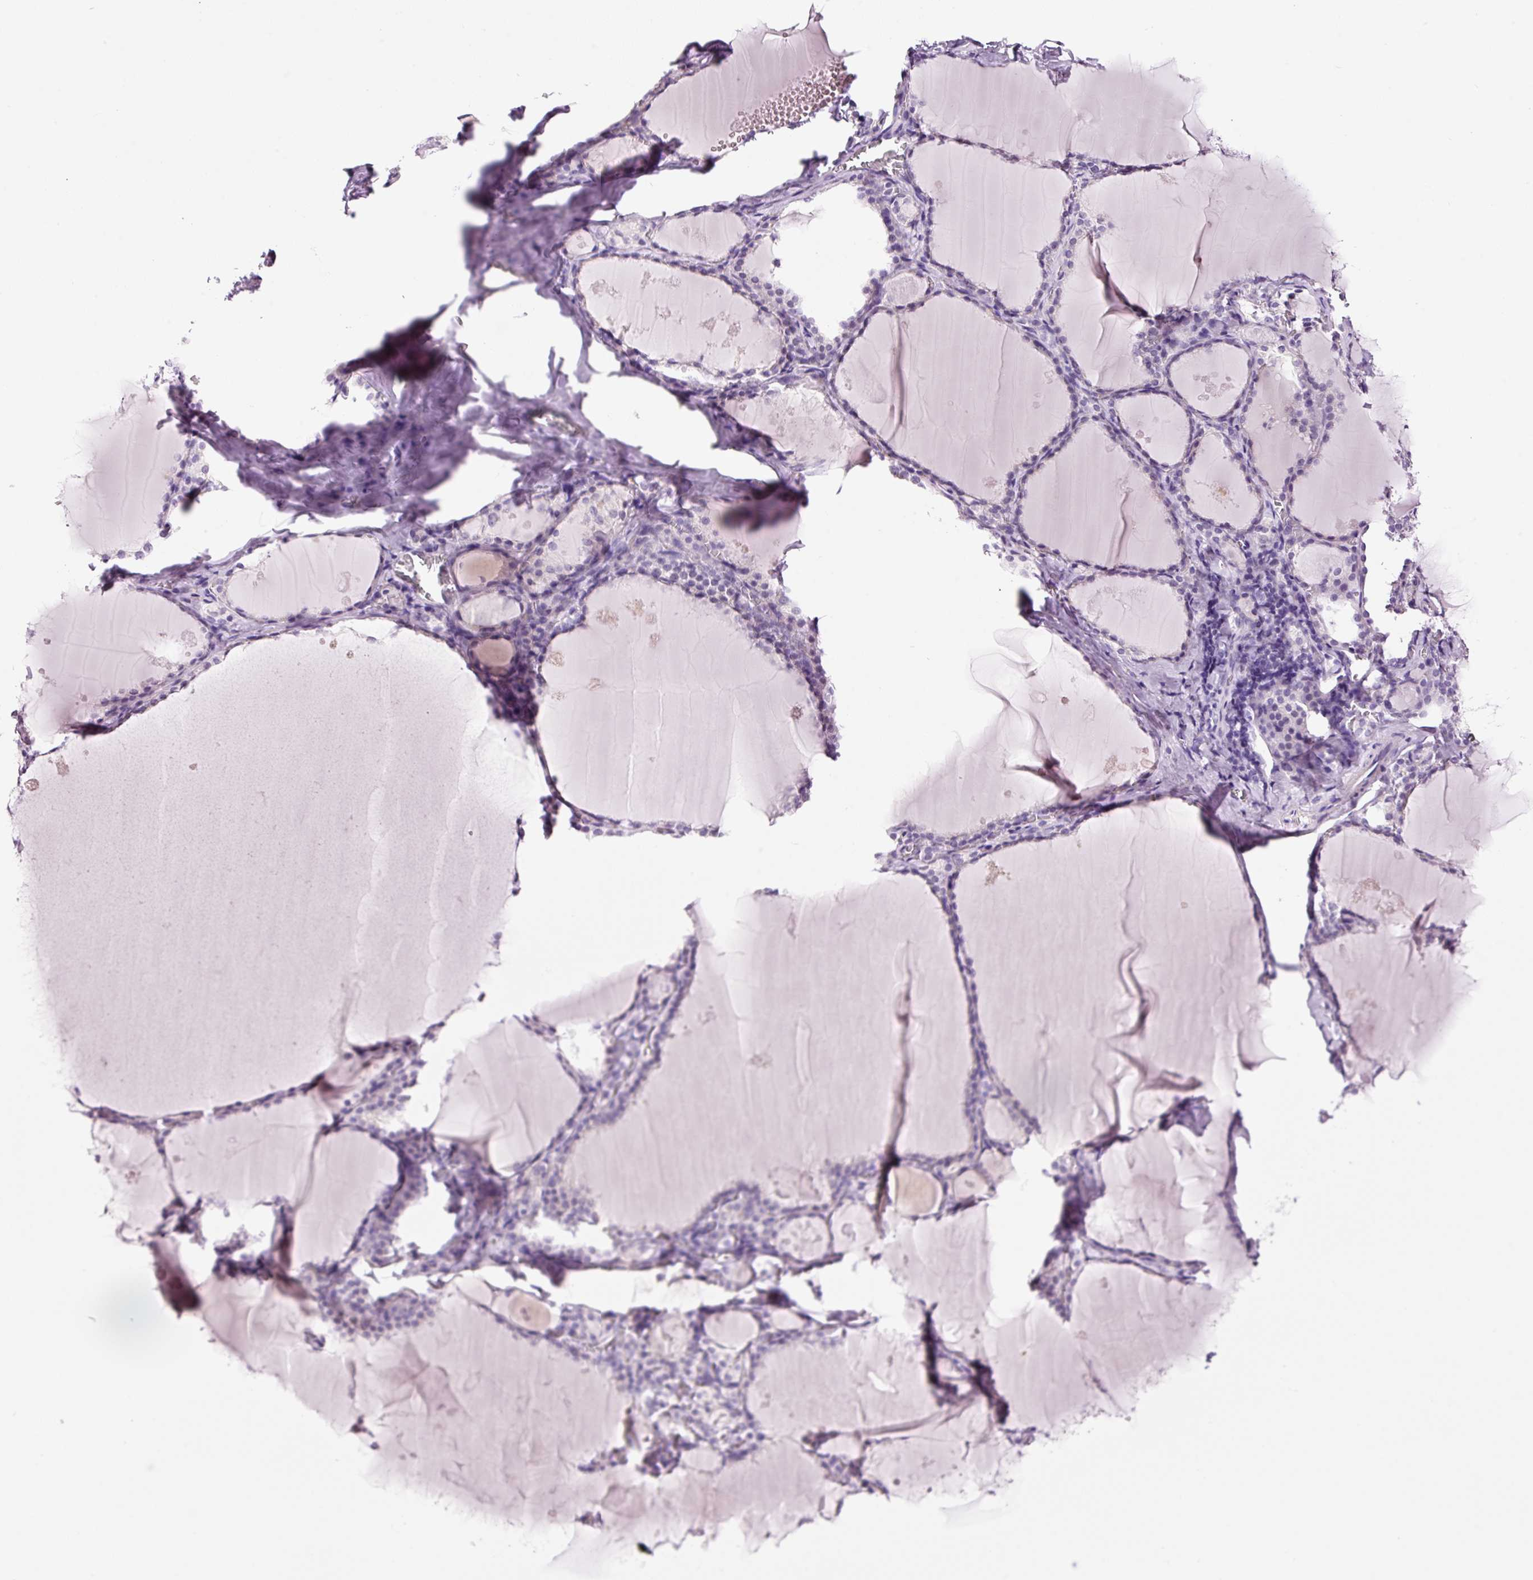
{"staining": {"intensity": "negative", "quantity": "none", "location": "none"}, "tissue": "thyroid gland", "cell_type": "Glandular cells", "image_type": "normal", "snomed": [{"axis": "morphology", "description": "Normal tissue, NOS"}, {"axis": "topography", "description": "Thyroid gland"}], "caption": "Protein analysis of unremarkable thyroid gland displays no significant expression in glandular cells.", "gene": "RTF2", "patient": {"sex": "male", "age": 56}}